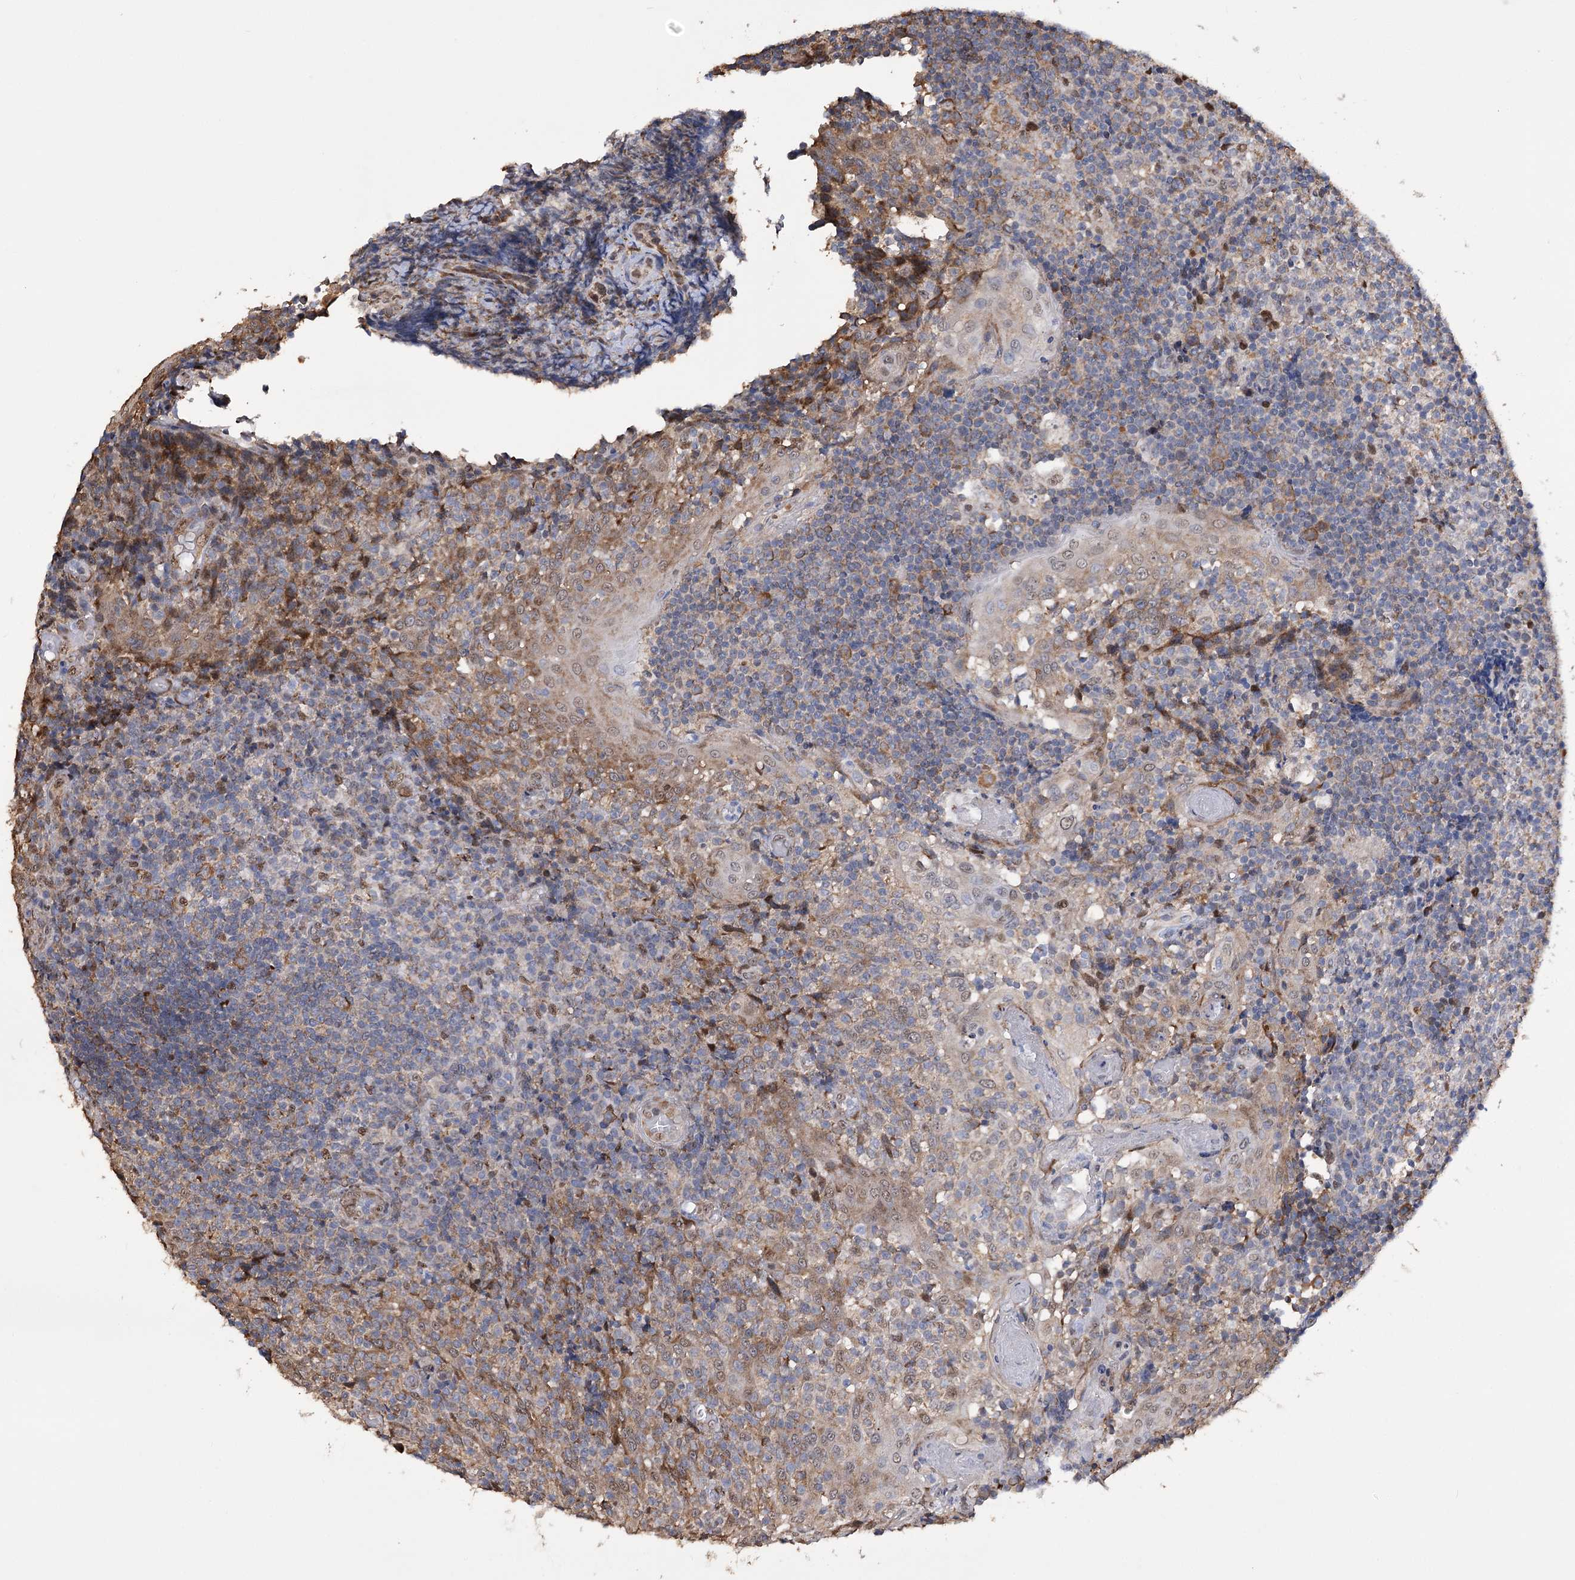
{"staining": {"intensity": "moderate", "quantity": "25%-75%", "location": "cytoplasmic/membranous"}, "tissue": "tonsil", "cell_type": "Germinal center cells", "image_type": "normal", "snomed": [{"axis": "morphology", "description": "Normal tissue, NOS"}, {"axis": "topography", "description": "Tonsil"}], "caption": "An IHC photomicrograph of normal tissue is shown. Protein staining in brown highlights moderate cytoplasmic/membranous positivity in tonsil within germinal center cells. The staining is performed using DAB brown chromogen to label protein expression. The nuclei are counter-stained blue using hematoxylin.", "gene": "NFU1", "patient": {"sex": "female", "age": 19}}